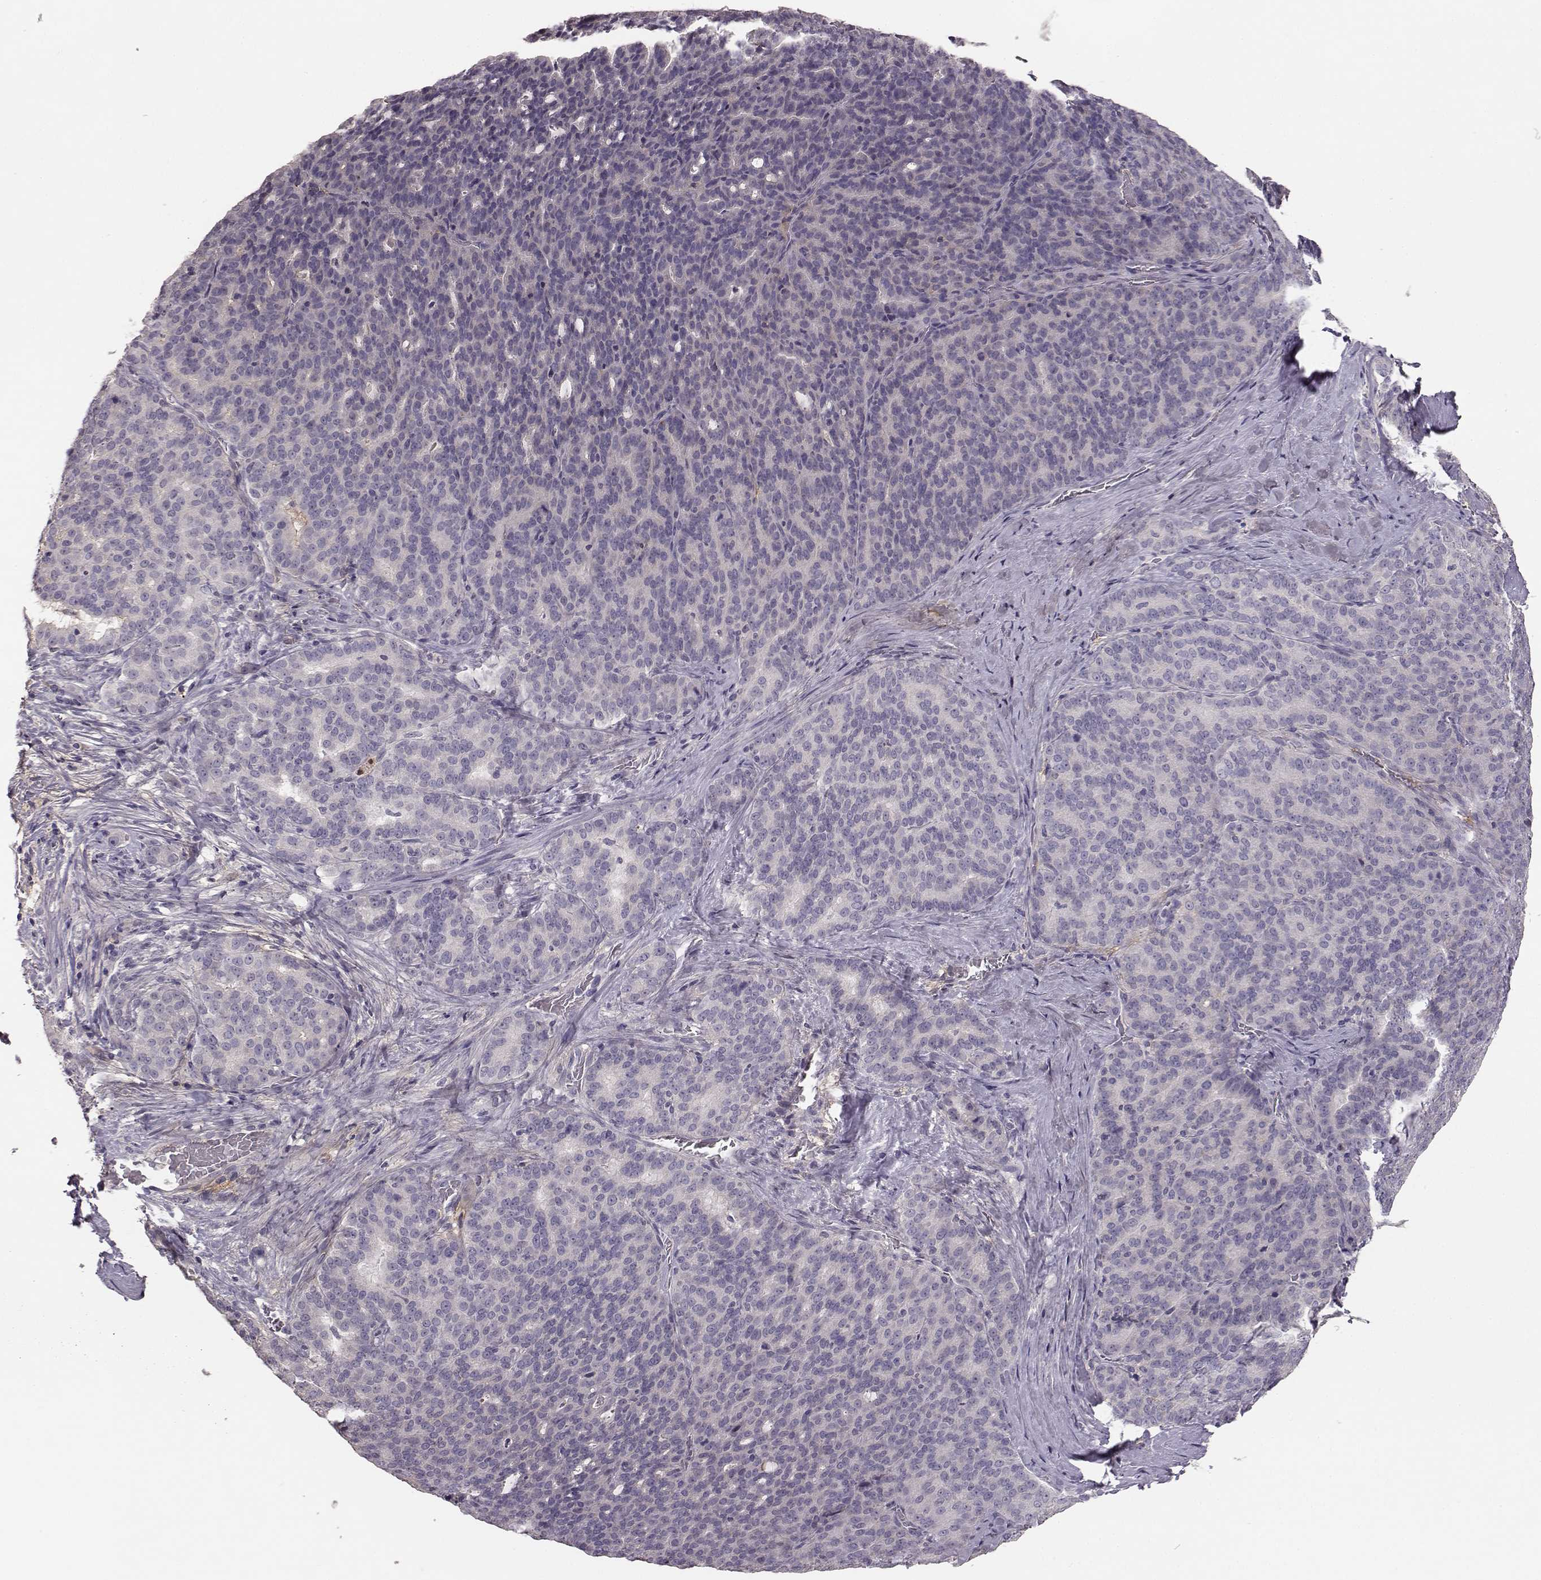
{"staining": {"intensity": "negative", "quantity": "none", "location": "none"}, "tissue": "liver cancer", "cell_type": "Tumor cells", "image_type": "cancer", "snomed": [{"axis": "morphology", "description": "Cholangiocarcinoma"}, {"axis": "topography", "description": "Liver"}], "caption": "A histopathology image of liver cancer (cholangiocarcinoma) stained for a protein shows no brown staining in tumor cells.", "gene": "YJEFN3", "patient": {"sex": "female", "age": 47}}